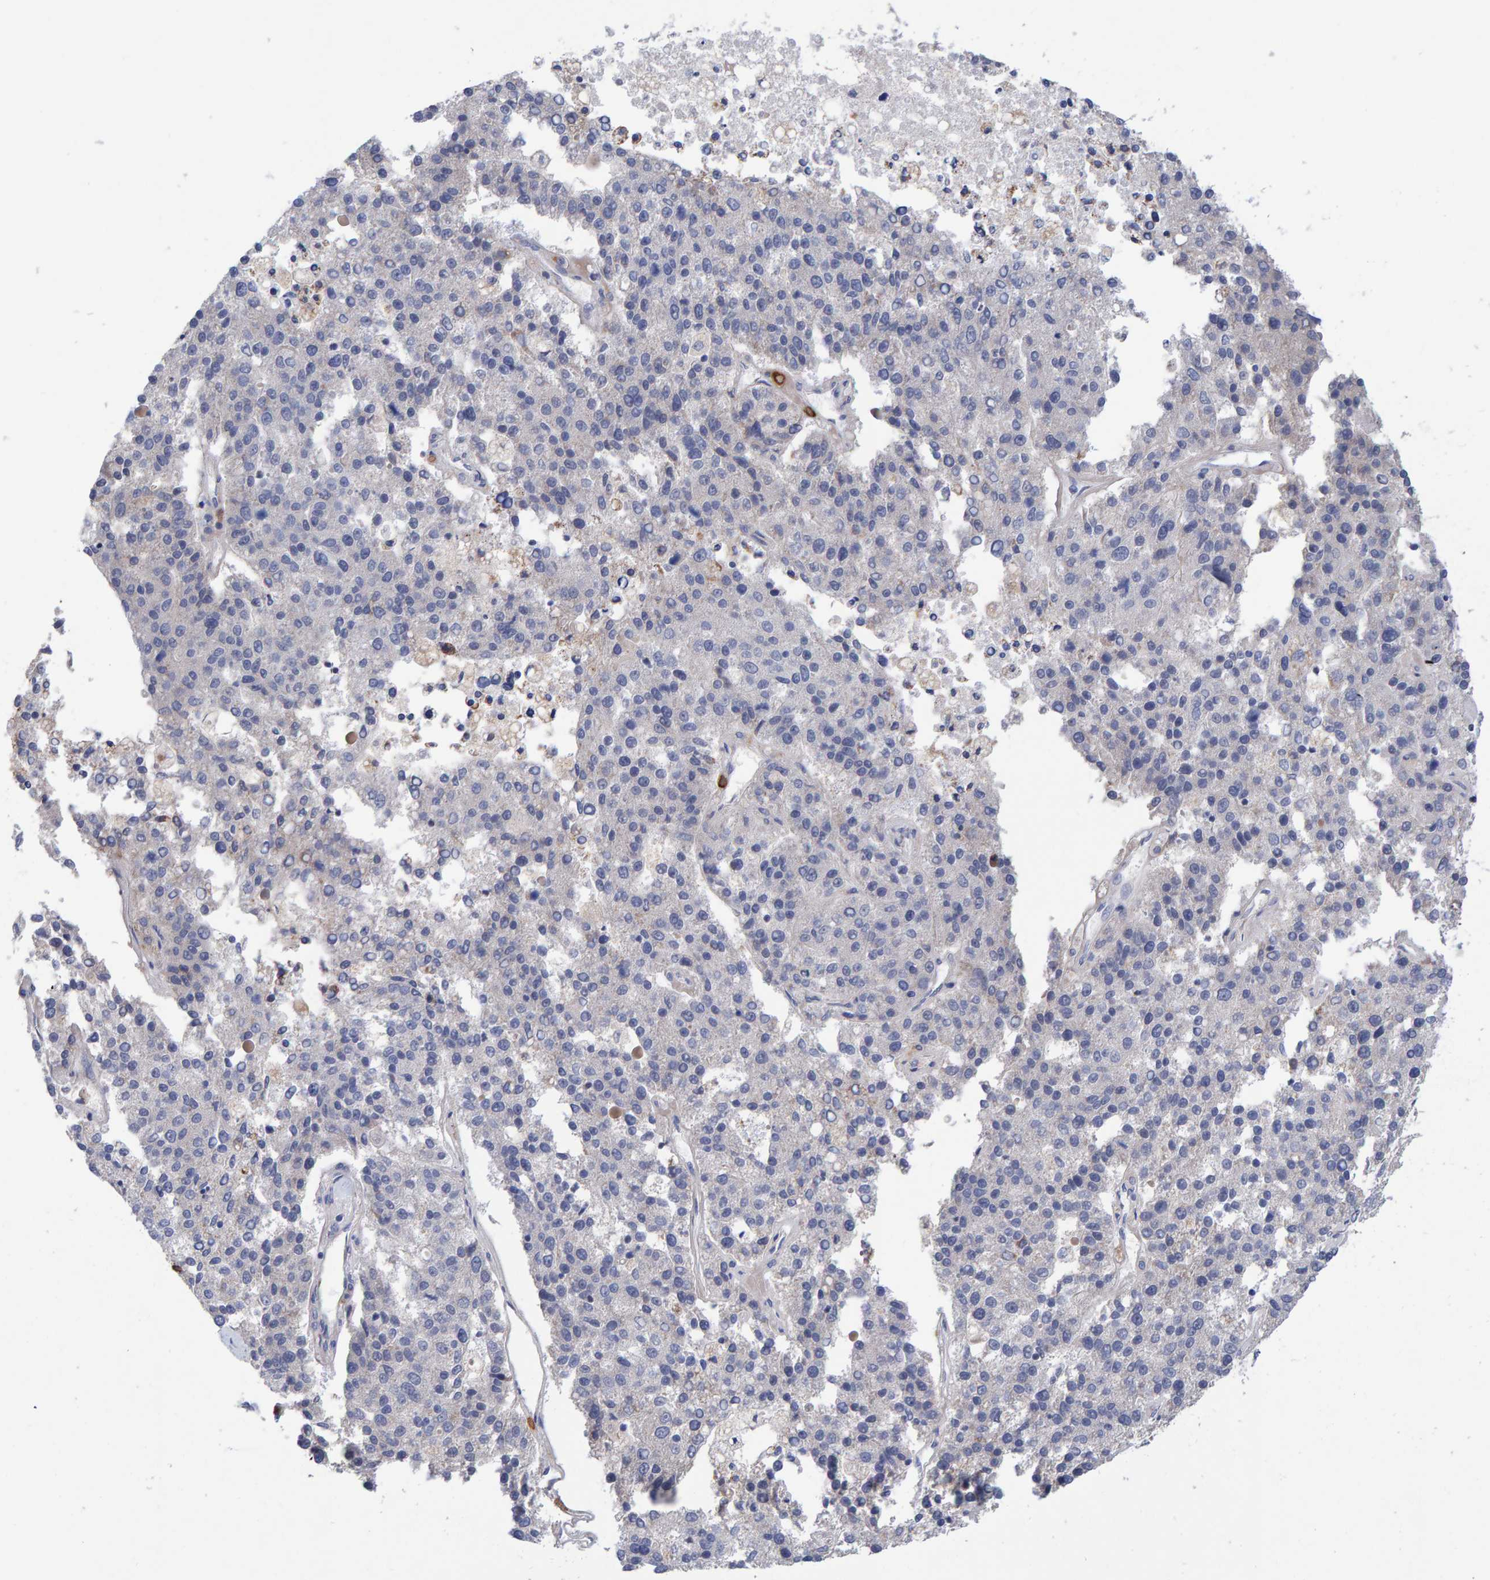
{"staining": {"intensity": "negative", "quantity": "none", "location": "none"}, "tissue": "pancreatic cancer", "cell_type": "Tumor cells", "image_type": "cancer", "snomed": [{"axis": "morphology", "description": "Adenocarcinoma, NOS"}, {"axis": "topography", "description": "Pancreas"}], "caption": "High magnification brightfield microscopy of pancreatic cancer (adenocarcinoma) stained with DAB (3,3'-diaminobenzidine) (brown) and counterstained with hematoxylin (blue): tumor cells show no significant positivity. Nuclei are stained in blue.", "gene": "EFR3A", "patient": {"sex": "female", "age": 61}}